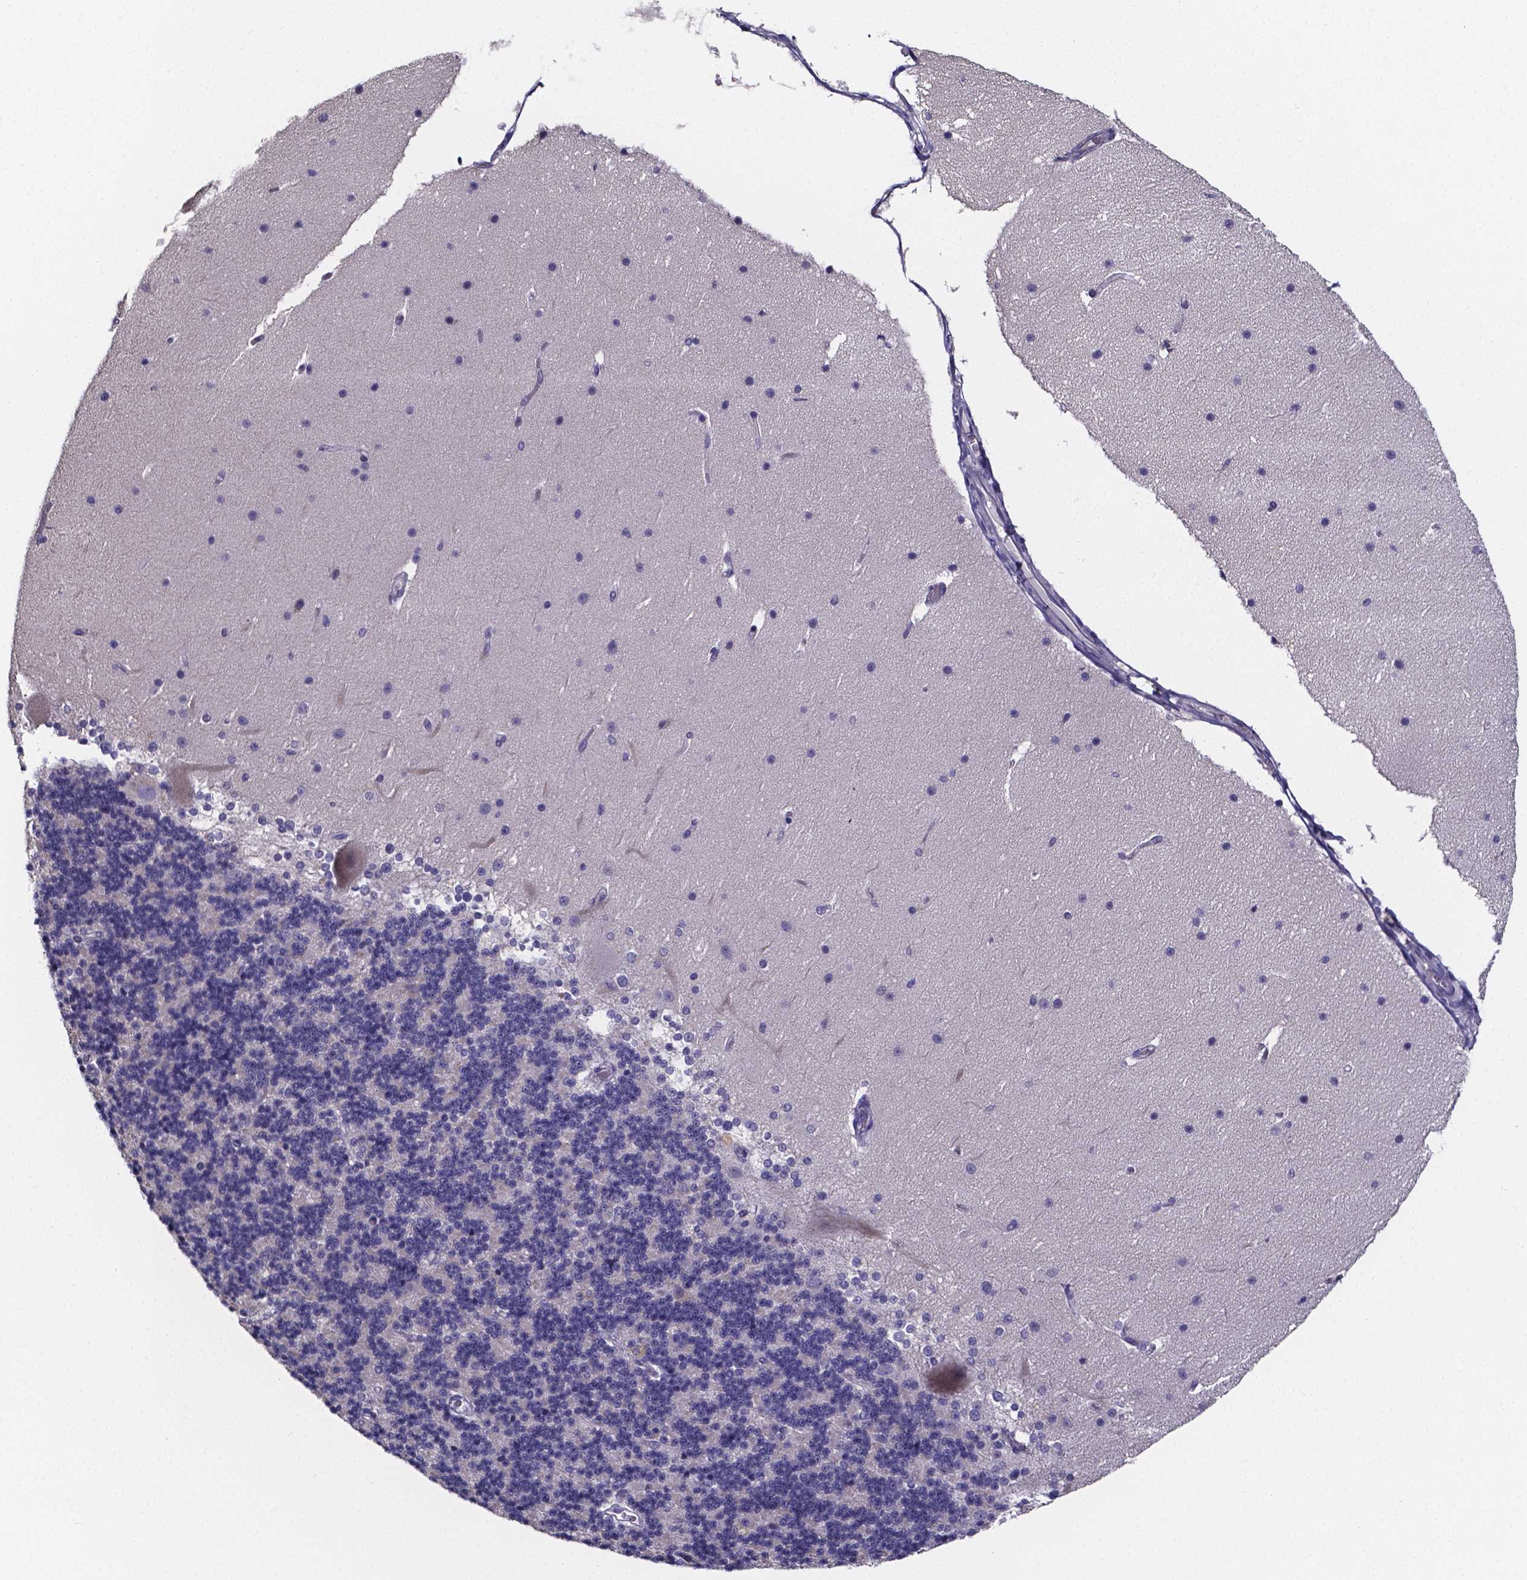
{"staining": {"intensity": "negative", "quantity": "none", "location": "none"}, "tissue": "cerebellum", "cell_type": "Cells in granular layer", "image_type": "normal", "snomed": [{"axis": "morphology", "description": "Normal tissue, NOS"}, {"axis": "topography", "description": "Cerebellum"}], "caption": "This micrograph is of unremarkable cerebellum stained with immunohistochemistry (IHC) to label a protein in brown with the nuclei are counter-stained blue. There is no expression in cells in granular layer.", "gene": "IZUMO1", "patient": {"sex": "female", "age": 19}}